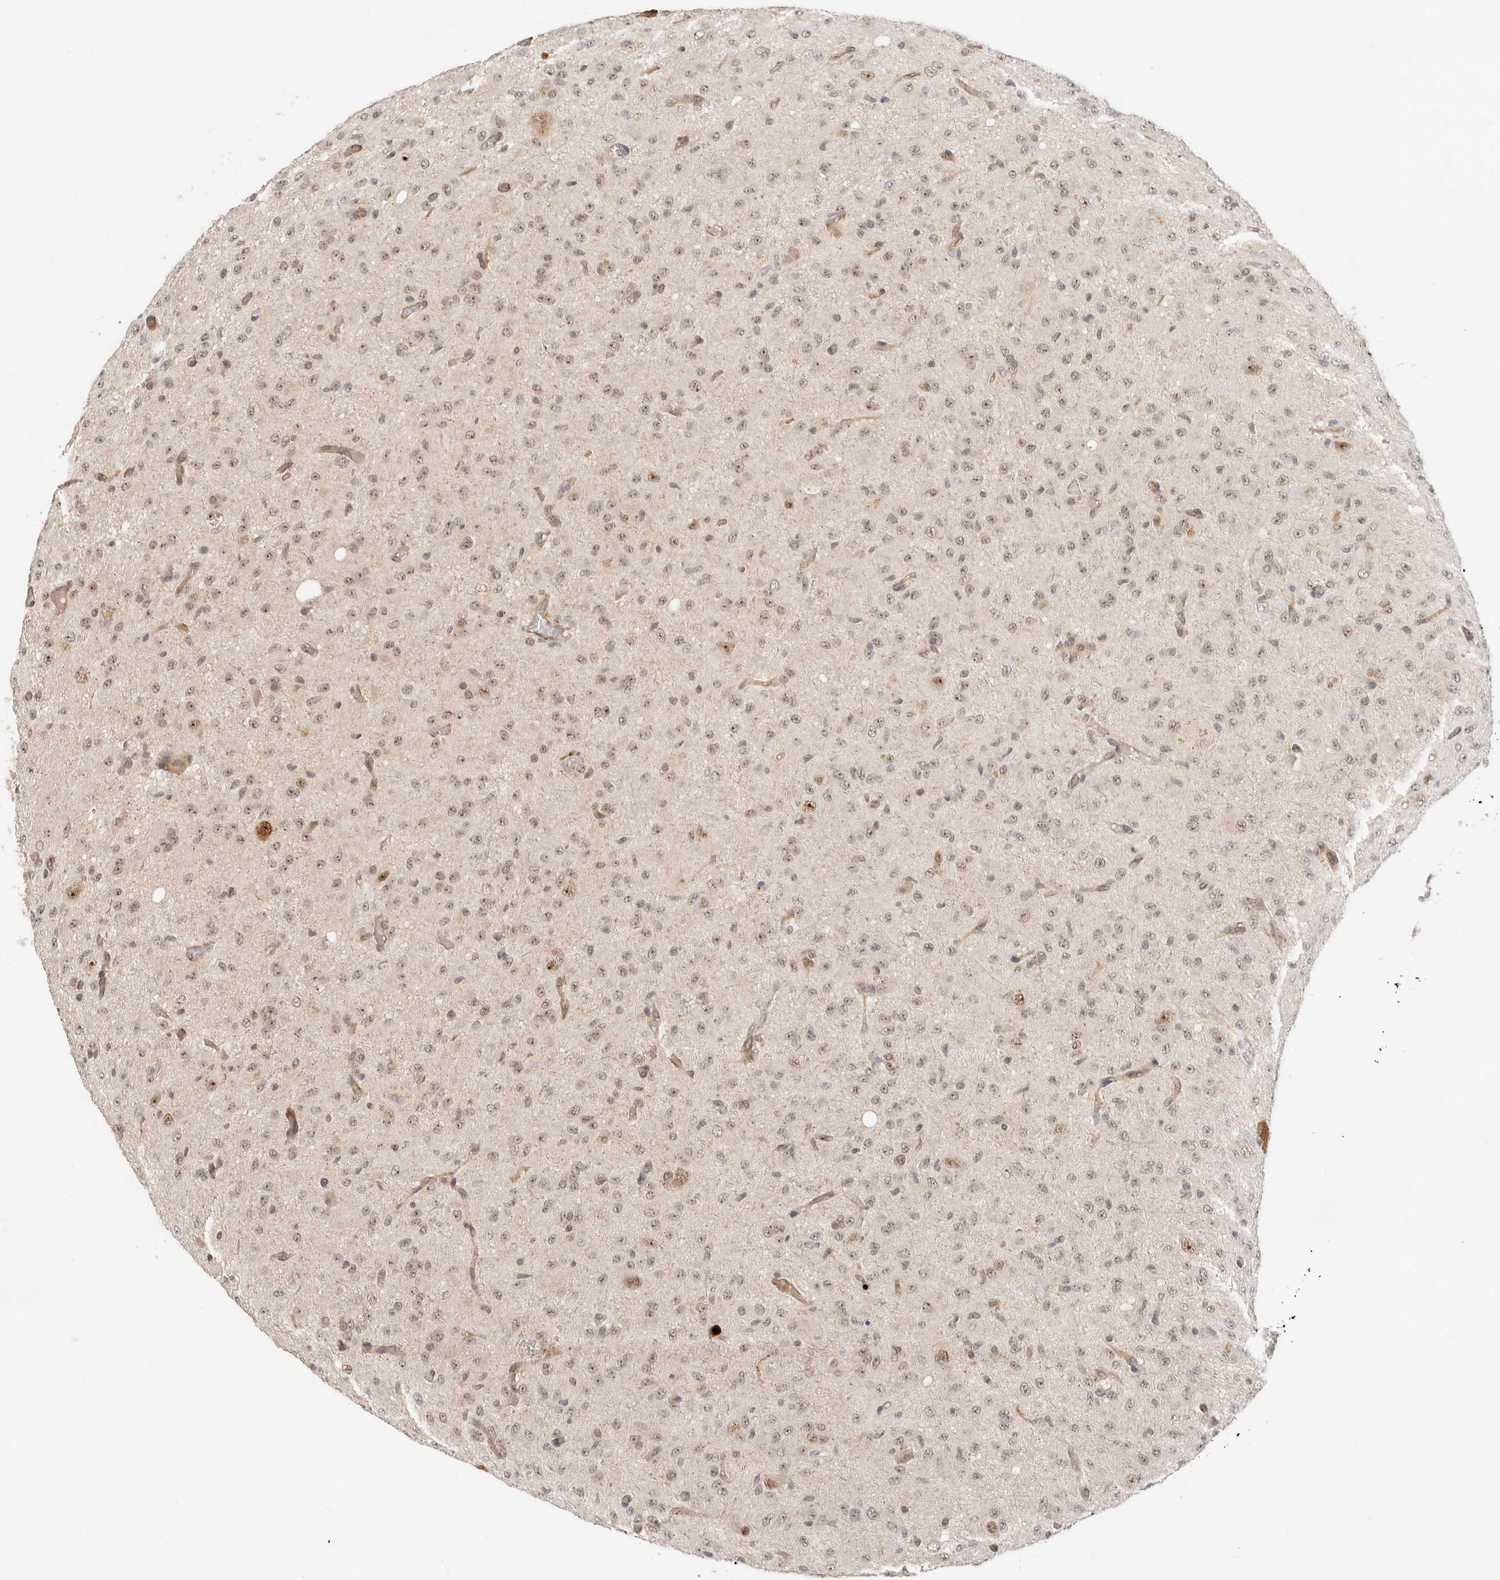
{"staining": {"intensity": "moderate", "quantity": ">75%", "location": "nuclear"}, "tissue": "glioma", "cell_type": "Tumor cells", "image_type": "cancer", "snomed": [{"axis": "morphology", "description": "Glioma, malignant, High grade"}, {"axis": "topography", "description": "Brain"}], "caption": "The micrograph exhibits immunohistochemical staining of glioma. There is moderate nuclear expression is present in about >75% of tumor cells.", "gene": "HEXD", "patient": {"sex": "female", "age": 59}}